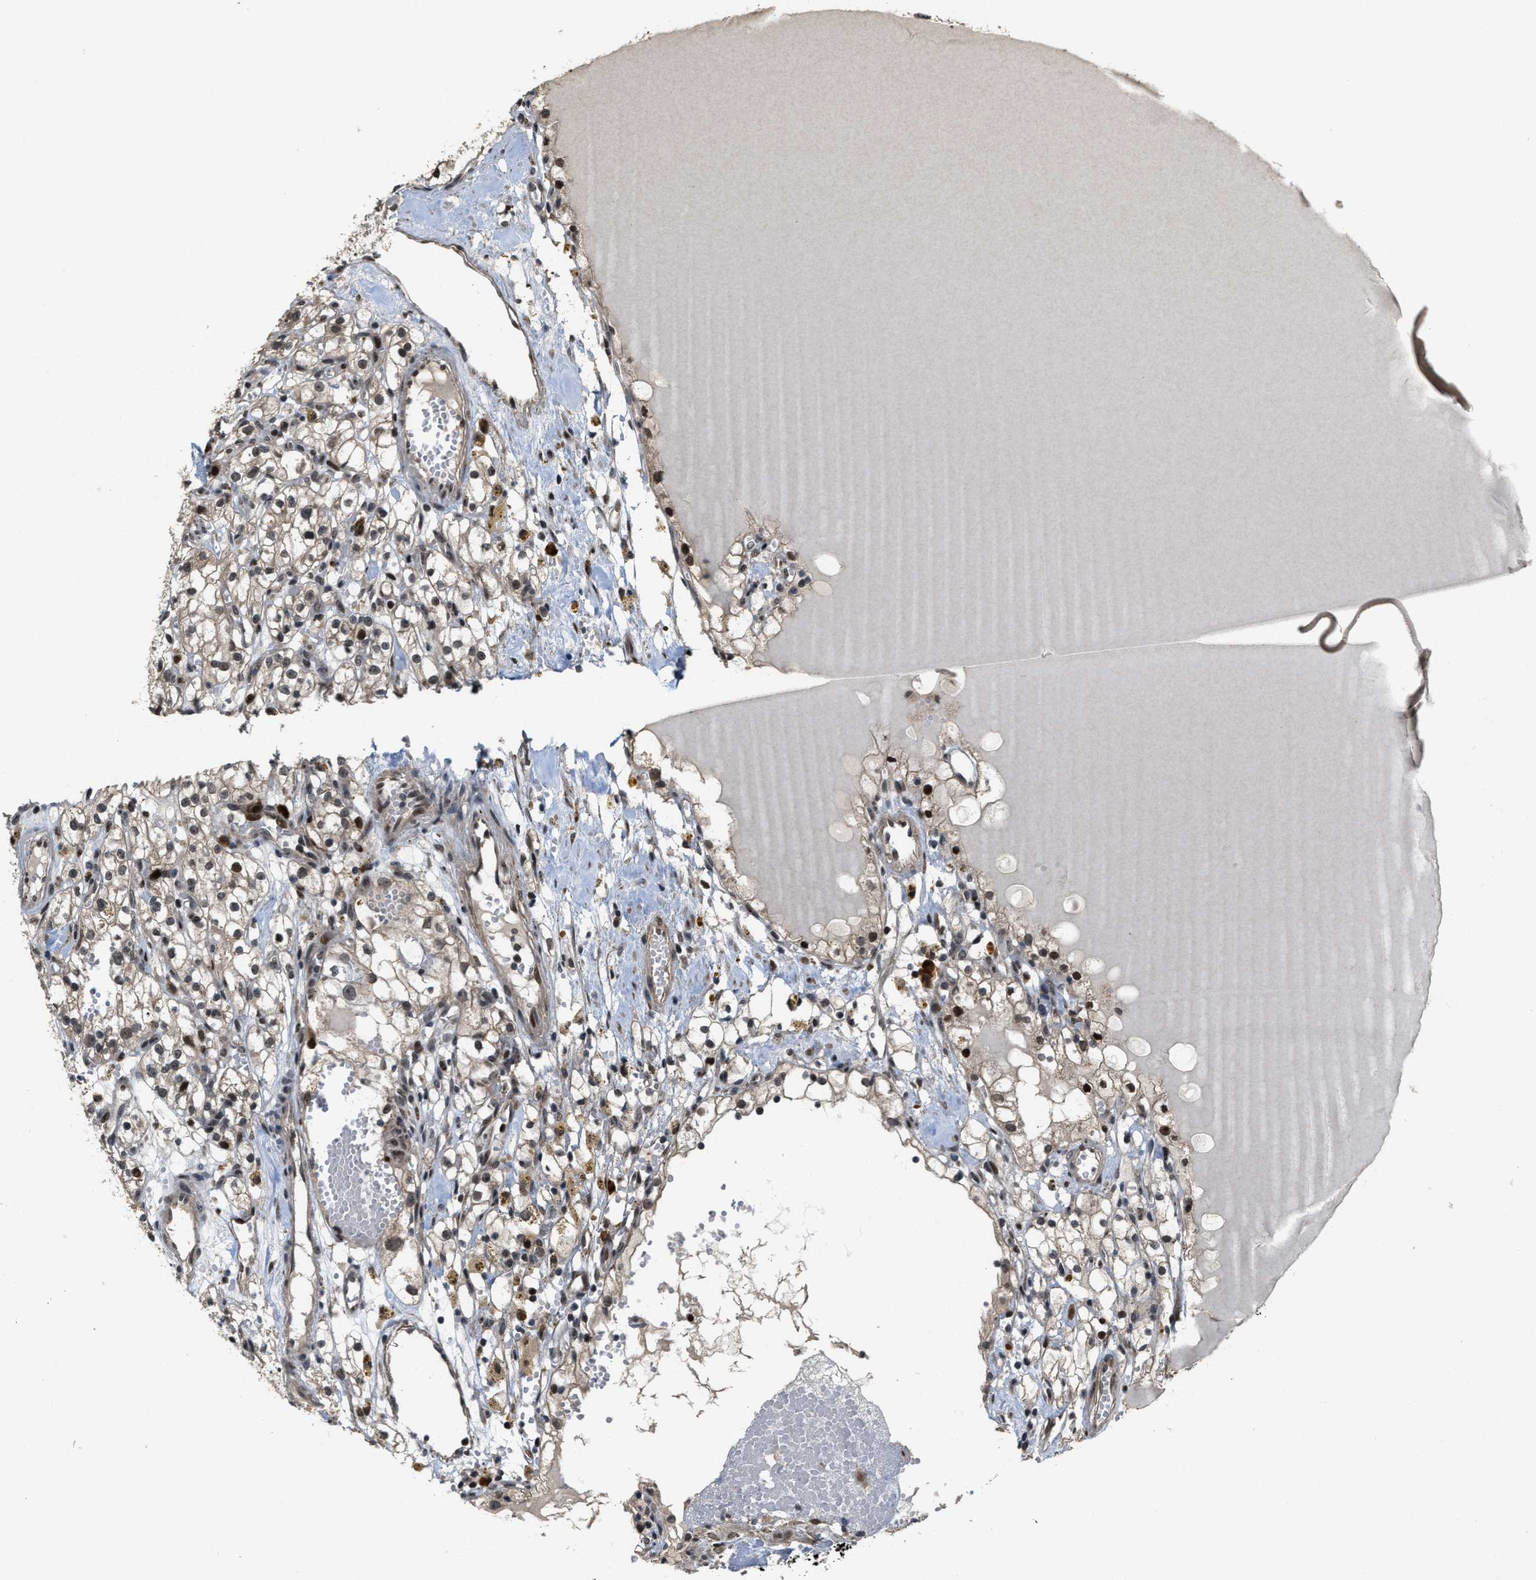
{"staining": {"intensity": "moderate", "quantity": "25%-75%", "location": "nuclear"}, "tissue": "renal cancer", "cell_type": "Tumor cells", "image_type": "cancer", "snomed": [{"axis": "morphology", "description": "Adenocarcinoma, NOS"}, {"axis": "topography", "description": "Kidney"}], "caption": "IHC of renal cancer exhibits medium levels of moderate nuclear expression in about 25%-75% of tumor cells.", "gene": "SERTAD2", "patient": {"sex": "male", "age": 56}}